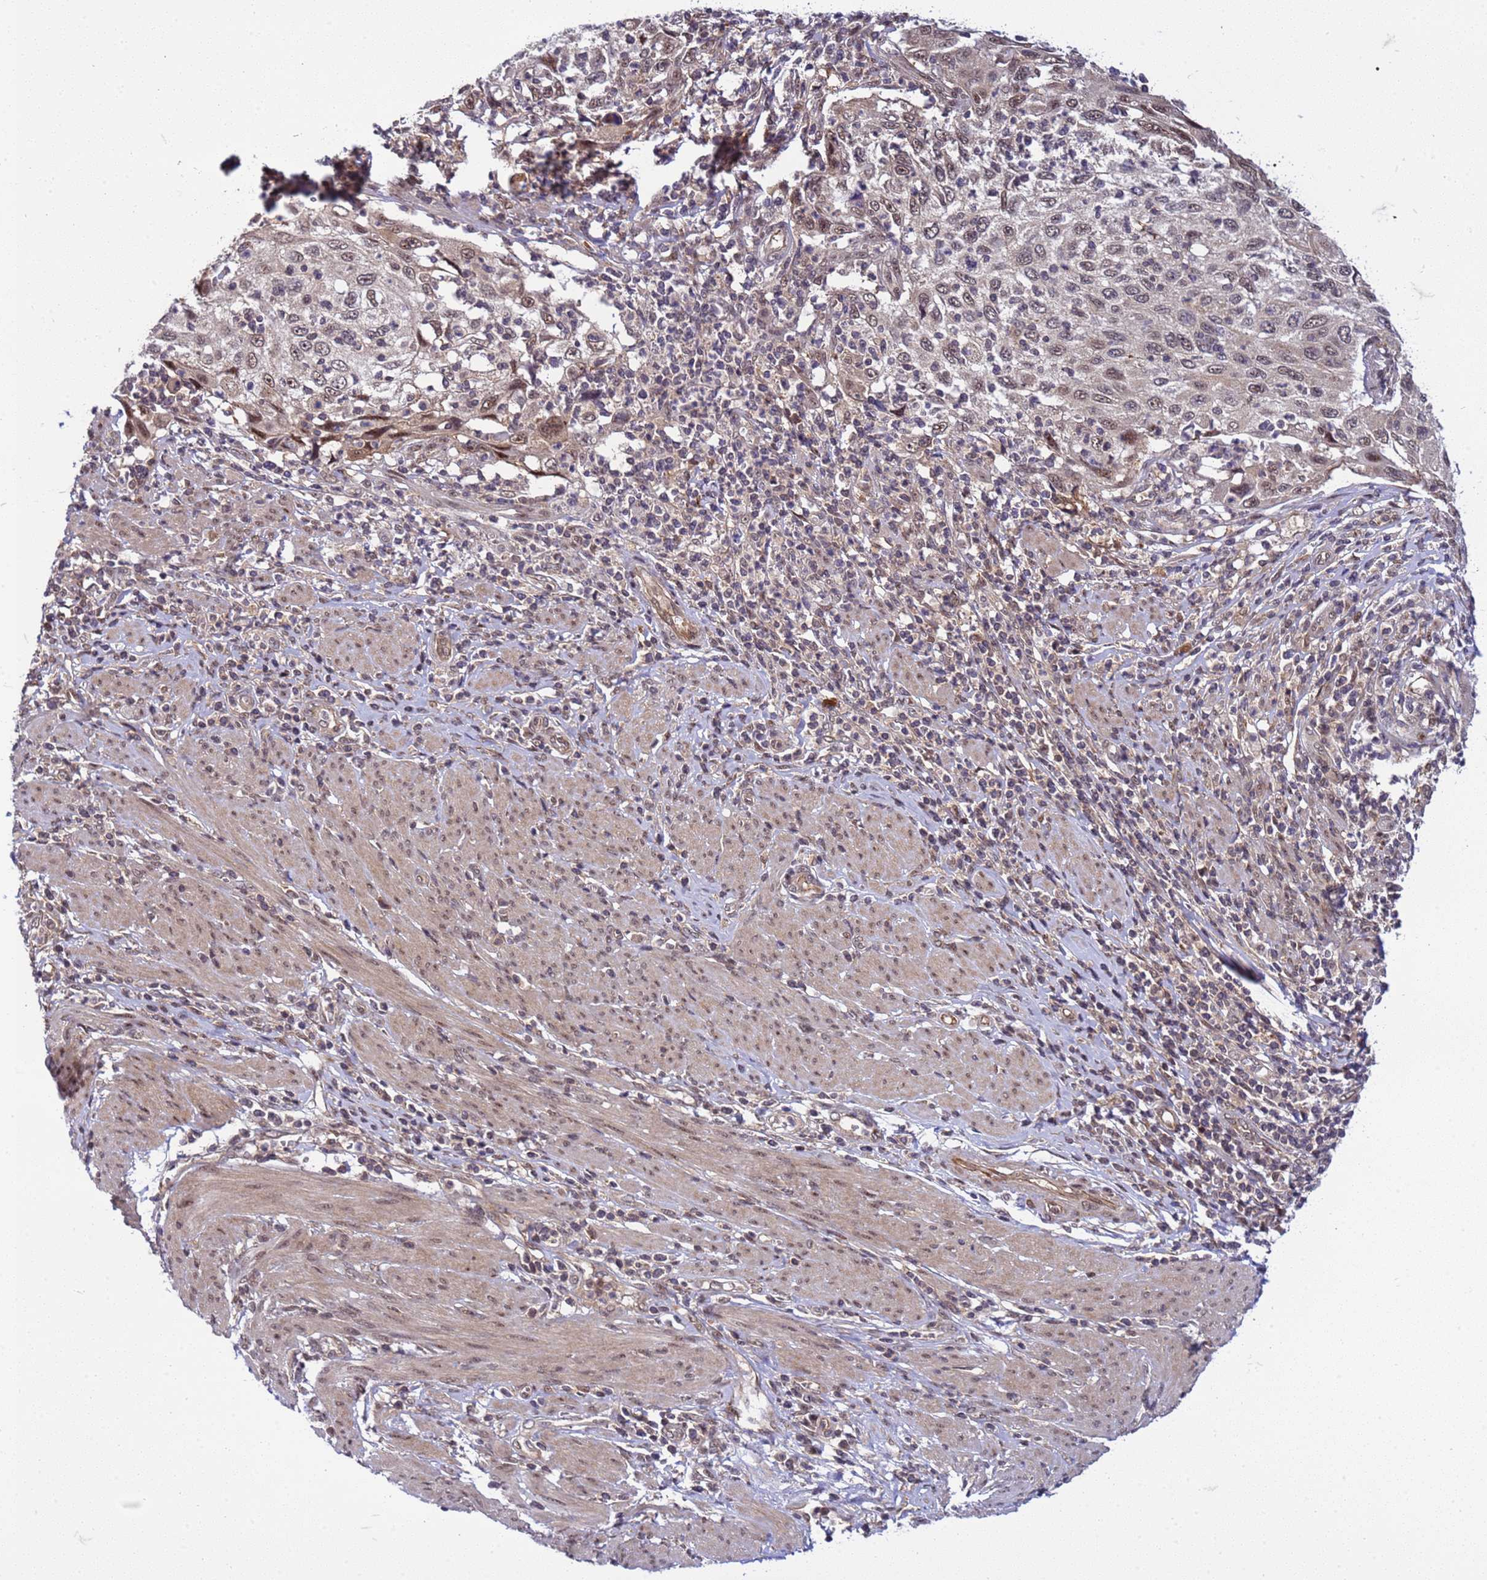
{"staining": {"intensity": "weak", "quantity": ">75%", "location": "nuclear"}, "tissue": "cervical cancer", "cell_type": "Tumor cells", "image_type": "cancer", "snomed": [{"axis": "morphology", "description": "Squamous cell carcinoma, NOS"}, {"axis": "topography", "description": "Cervix"}], "caption": "Immunohistochemical staining of human cervical cancer reveals low levels of weak nuclear protein staining in approximately >75% of tumor cells.", "gene": "GEN1", "patient": {"sex": "female", "age": 70}}